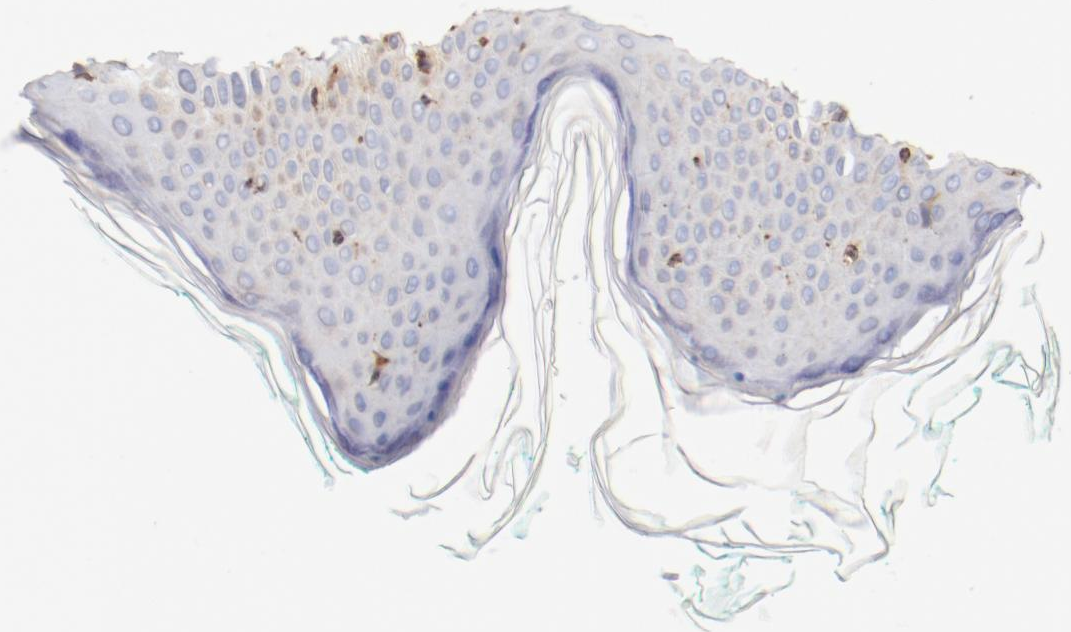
{"staining": {"intensity": "weak", "quantity": "25%-75%", "location": "cytoplasmic/membranous"}, "tissue": "skin", "cell_type": "Fibroblasts", "image_type": "normal", "snomed": [{"axis": "morphology", "description": "Normal tissue, NOS"}, {"axis": "topography", "description": "Skin"}], "caption": "High-power microscopy captured an immunohistochemistry image of benign skin, revealing weak cytoplasmic/membranous expression in approximately 25%-75% of fibroblasts.", "gene": "PDPK1", "patient": {"sex": "male", "age": 71}}